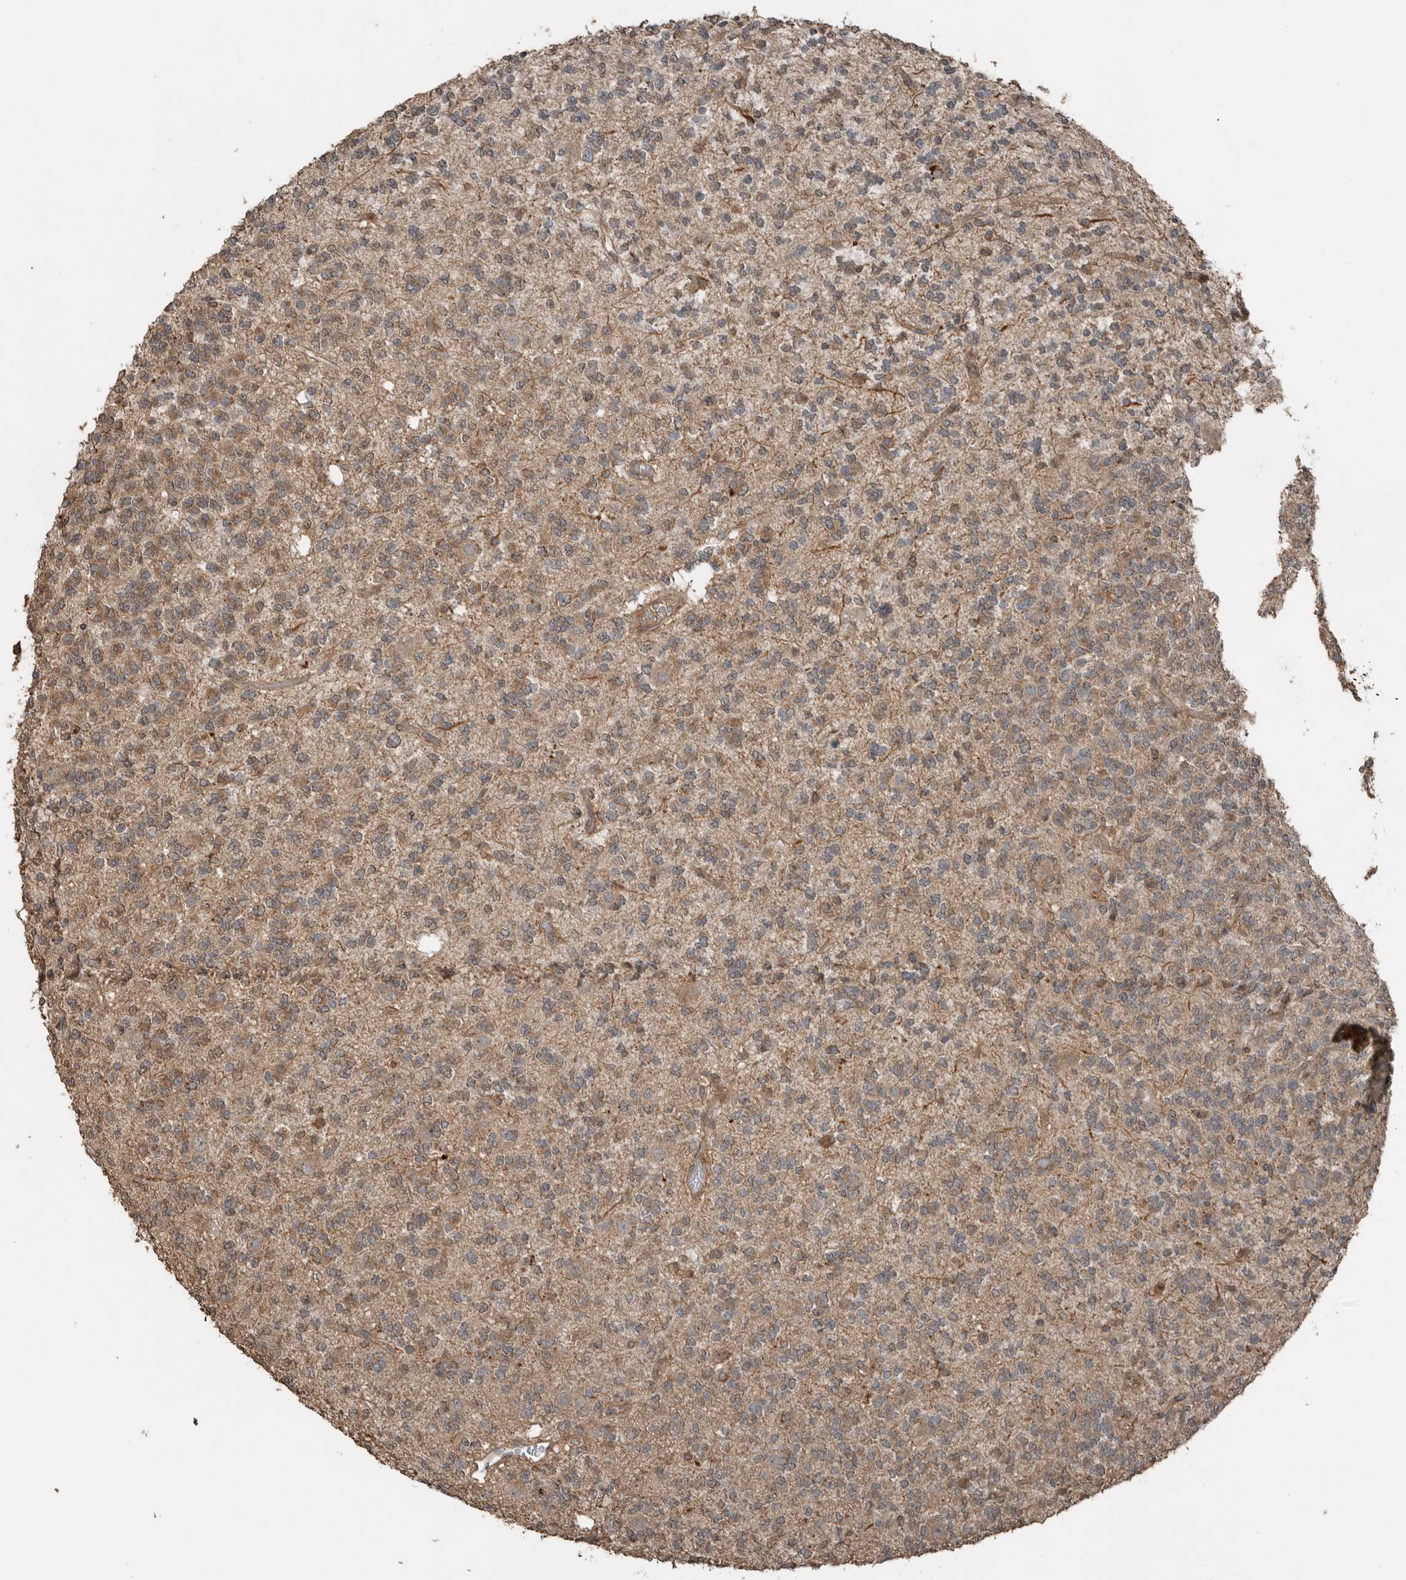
{"staining": {"intensity": "moderate", "quantity": ">75%", "location": "cytoplasmic/membranous"}, "tissue": "glioma", "cell_type": "Tumor cells", "image_type": "cancer", "snomed": [{"axis": "morphology", "description": "Glioma, malignant, Low grade"}, {"axis": "topography", "description": "Brain"}], "caption": "Tumor cells reveal medium levels of moderate cytoplasmic/membranous expression in approximately >75% of cells in glioma. The staining was performed using DAB to visualize the protein expression in brown, while the nuclei were stained in blue with hematoxylin (Magnification: 20x).", "gene": "BLZF1", "patient": {"sex": "male", "age": 38}}